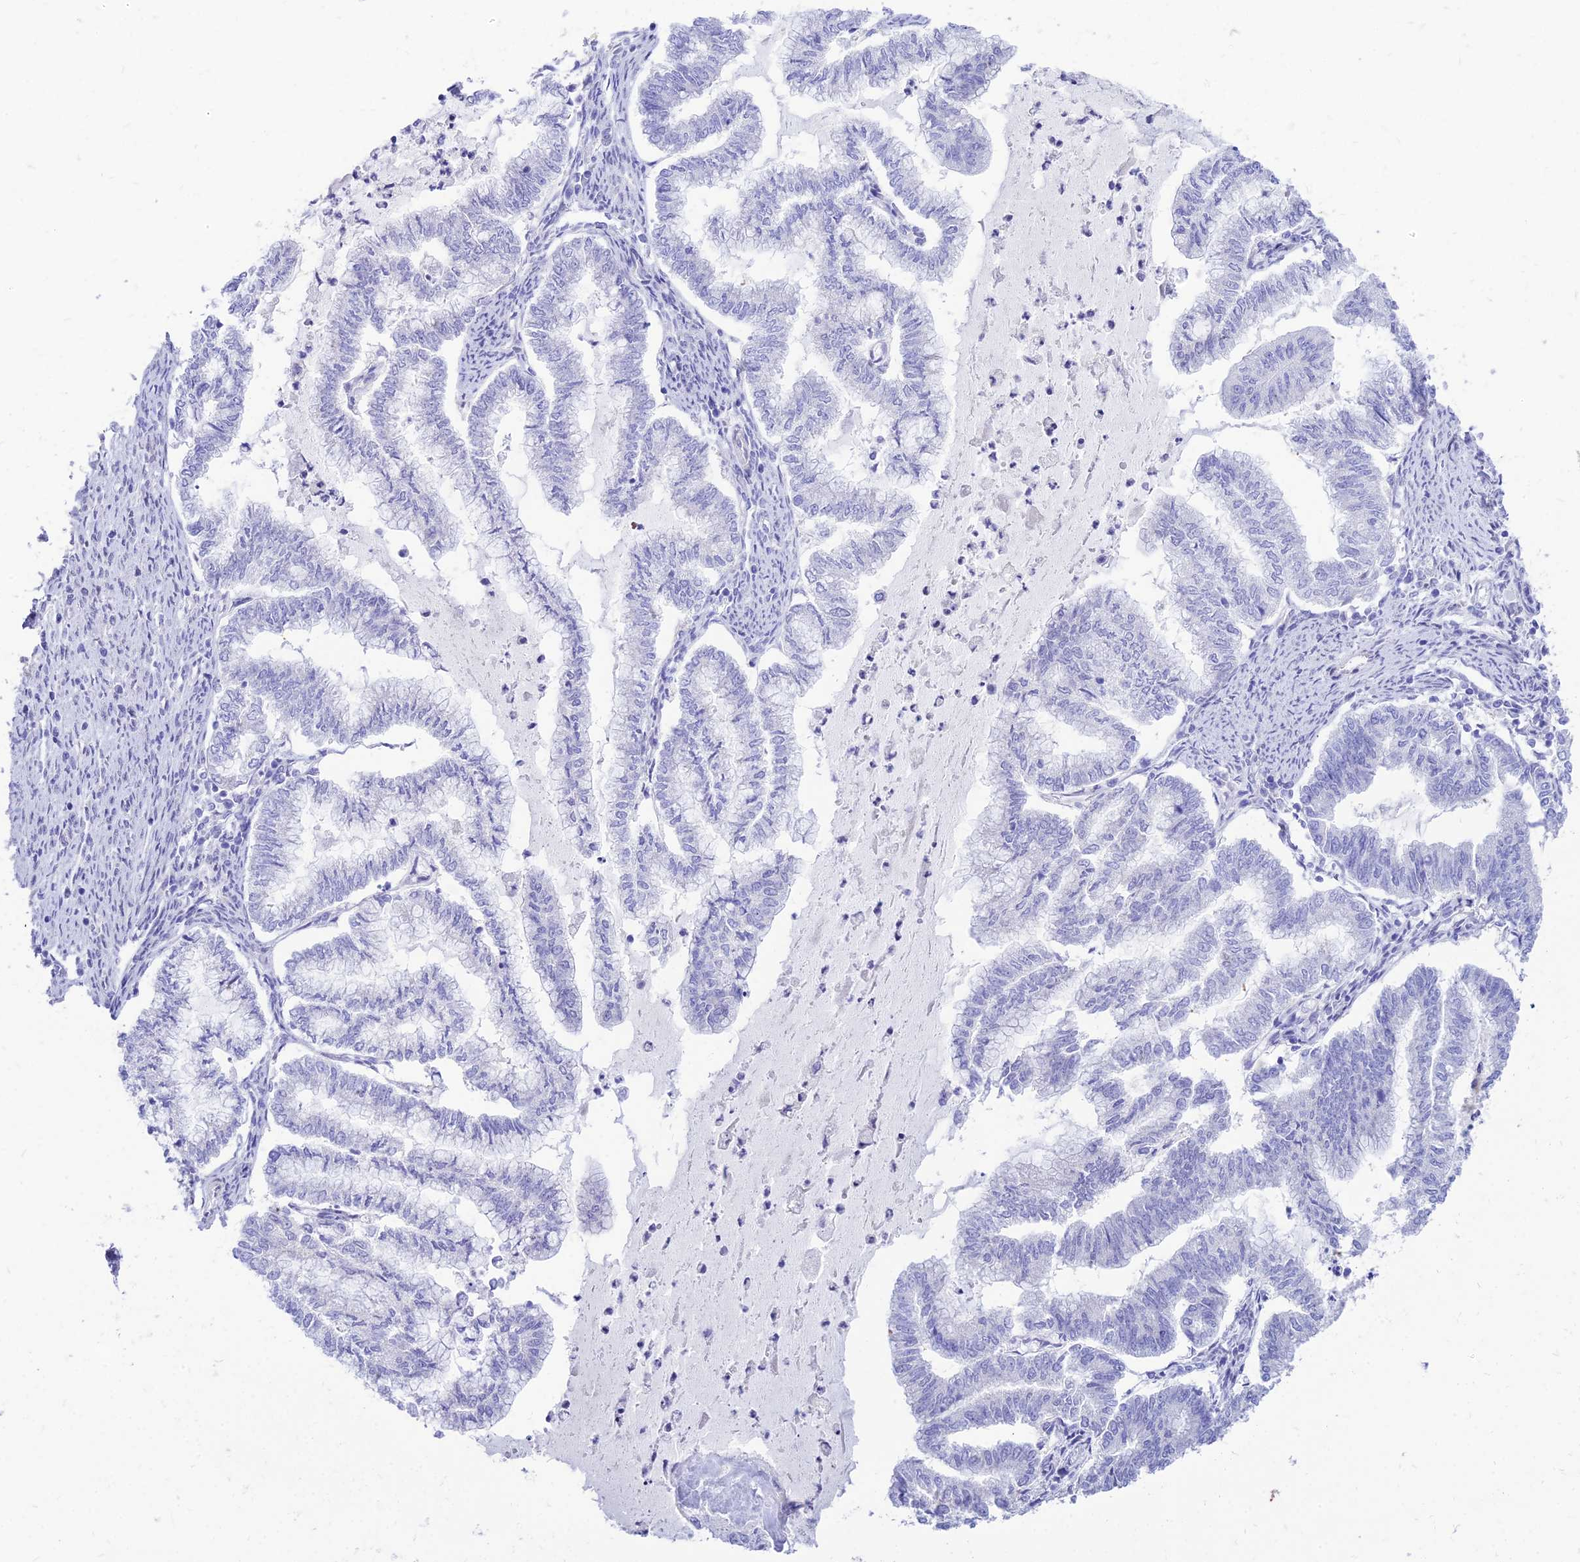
{"staining": {"intensity": "negative", "quantity": "none", "location": "none"}, "tissue": "endometrial cancer", "cell_type": "Tumor cells", "image_type": "cancer", "snomed": [{"axis": "morphology", "description": "Adenocarcinoma, NOS"}, {"axis": "topography", "description": "Endometrium"}], "caption": "This image is of endometrial cancer (adenocarcinoma) stained with immunohistochemistry (IHC) to label a protein in brown with the nuclei are counter-stained blue. There is no expression in tumor cells. (Immunohistochemistry, brightfield microscopy, high magnification).", "gene": "TAC3", "patient": {"sex": "female", "age": 79}}